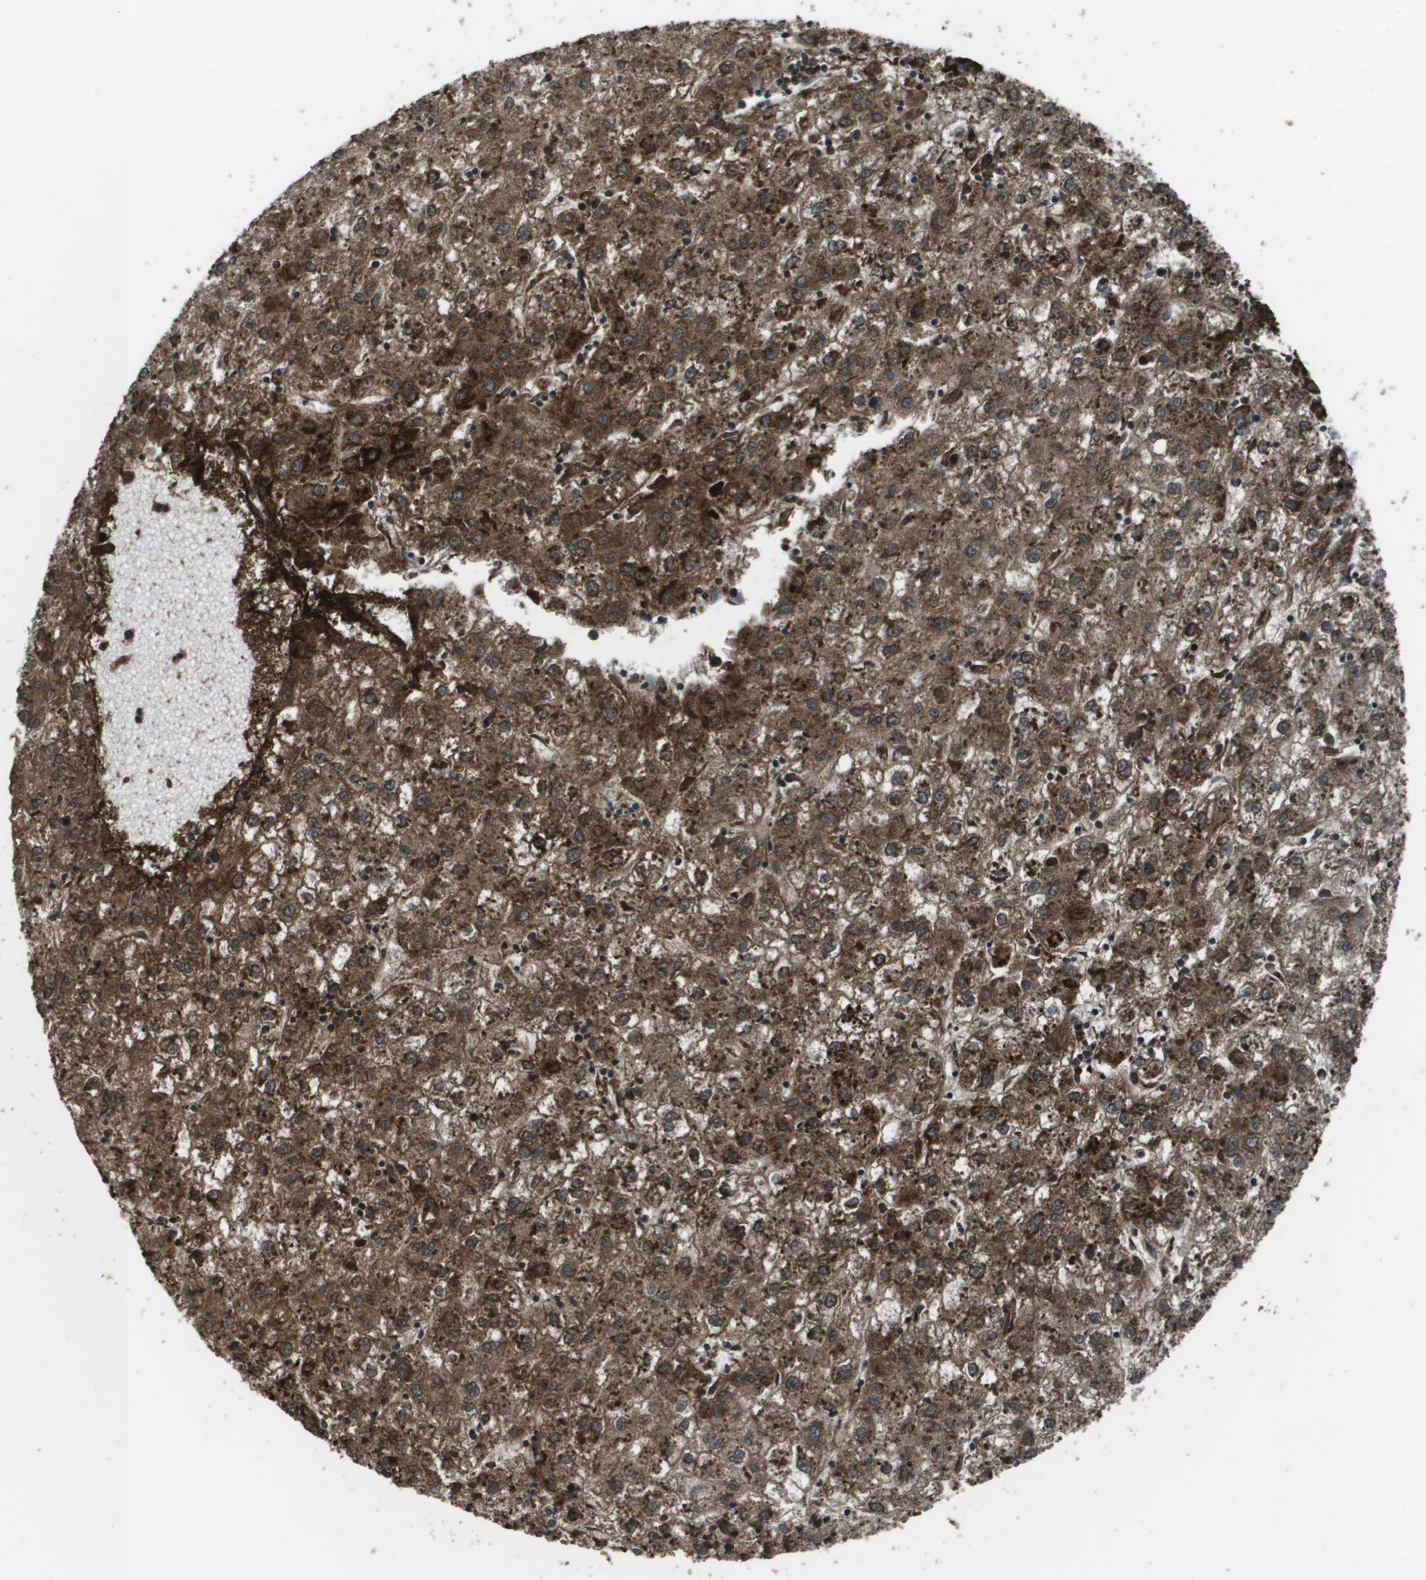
{"staining": {"intensity": "moderate", "quantity": ">75%", "location": "cytoplasmic/membranous"}, "tissue": "liver cancer", "cell_type": "Tumor cells", "image_type": "cancer", "snomed": [{"axis": "morphology", "description": "Carcinoma, Hepatocellular, NOS"}, {"axis": "topography", "description": "Liver"}], "caption": "Immunohistochemistry of human liver hepatocellular carcinoma displays medium levels of moderate cytoplasmic/membranous staining in approximately >75% of tumor cells. The staining was performed using DAB to visualize the protein expression in brown, while the nuclei were stained in blue with hematoxylin (Magnification: 20x).", "gene": "GOSR2", "patient": {"sex": "male", "age": 72}}